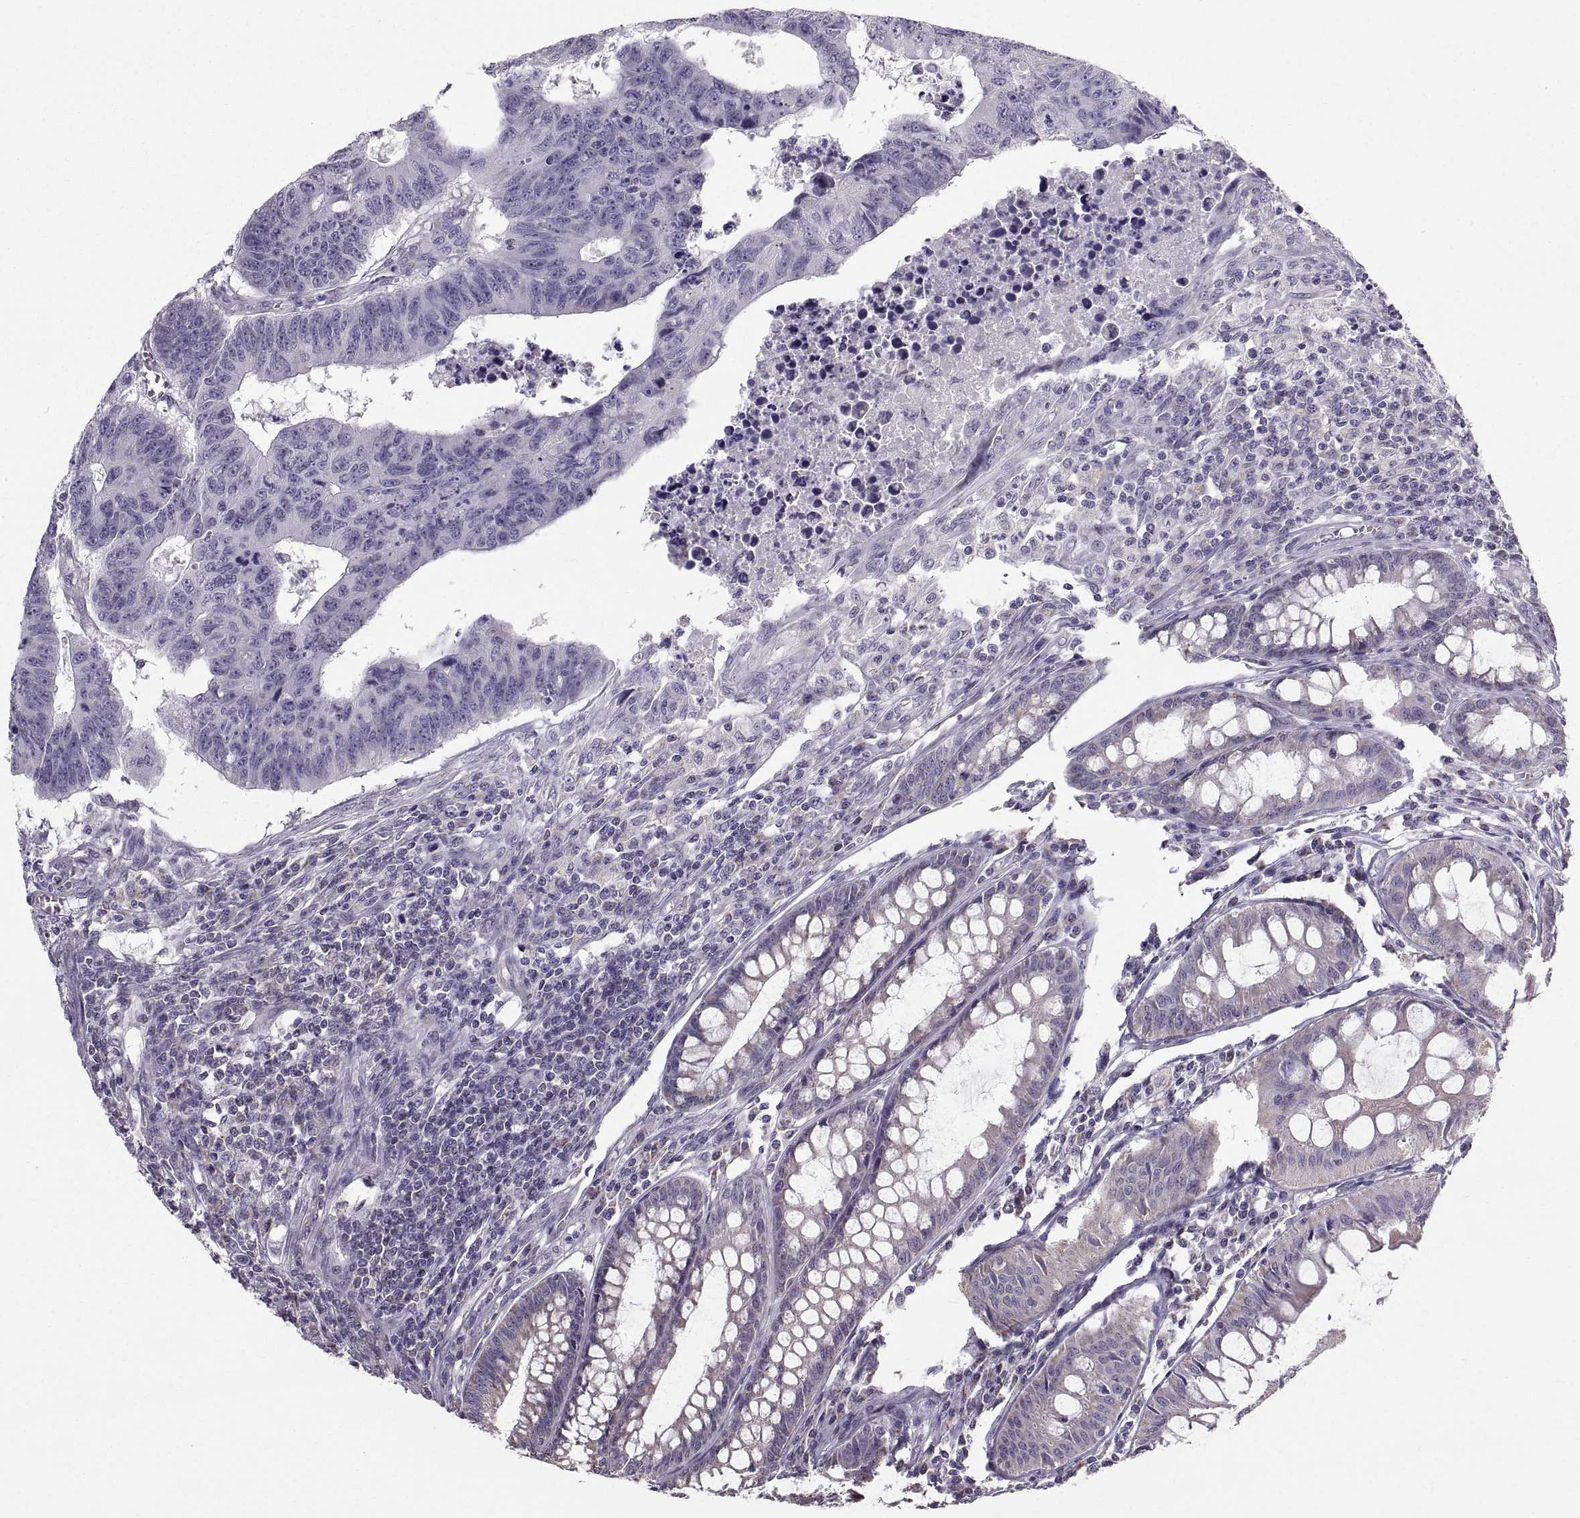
{"staining": {"intensity": "negative", "quantity": "none", "location": "none"}, "tissue": "colorectal cancer", "cell_type": "Tumor cells", "image_type": "cancer", "snomed": [{"axis": "morphology", "description": "Adenocarcinoma, NOS"}, {"axis": "topography", "description": "Rectum"}], "caption": "Immunohistochemical staining of colorectal adenocarcinoma shows no significant staining in tumor cells.", "gene": "STMND1", "patient": {"sex": "female", "age": 85}}